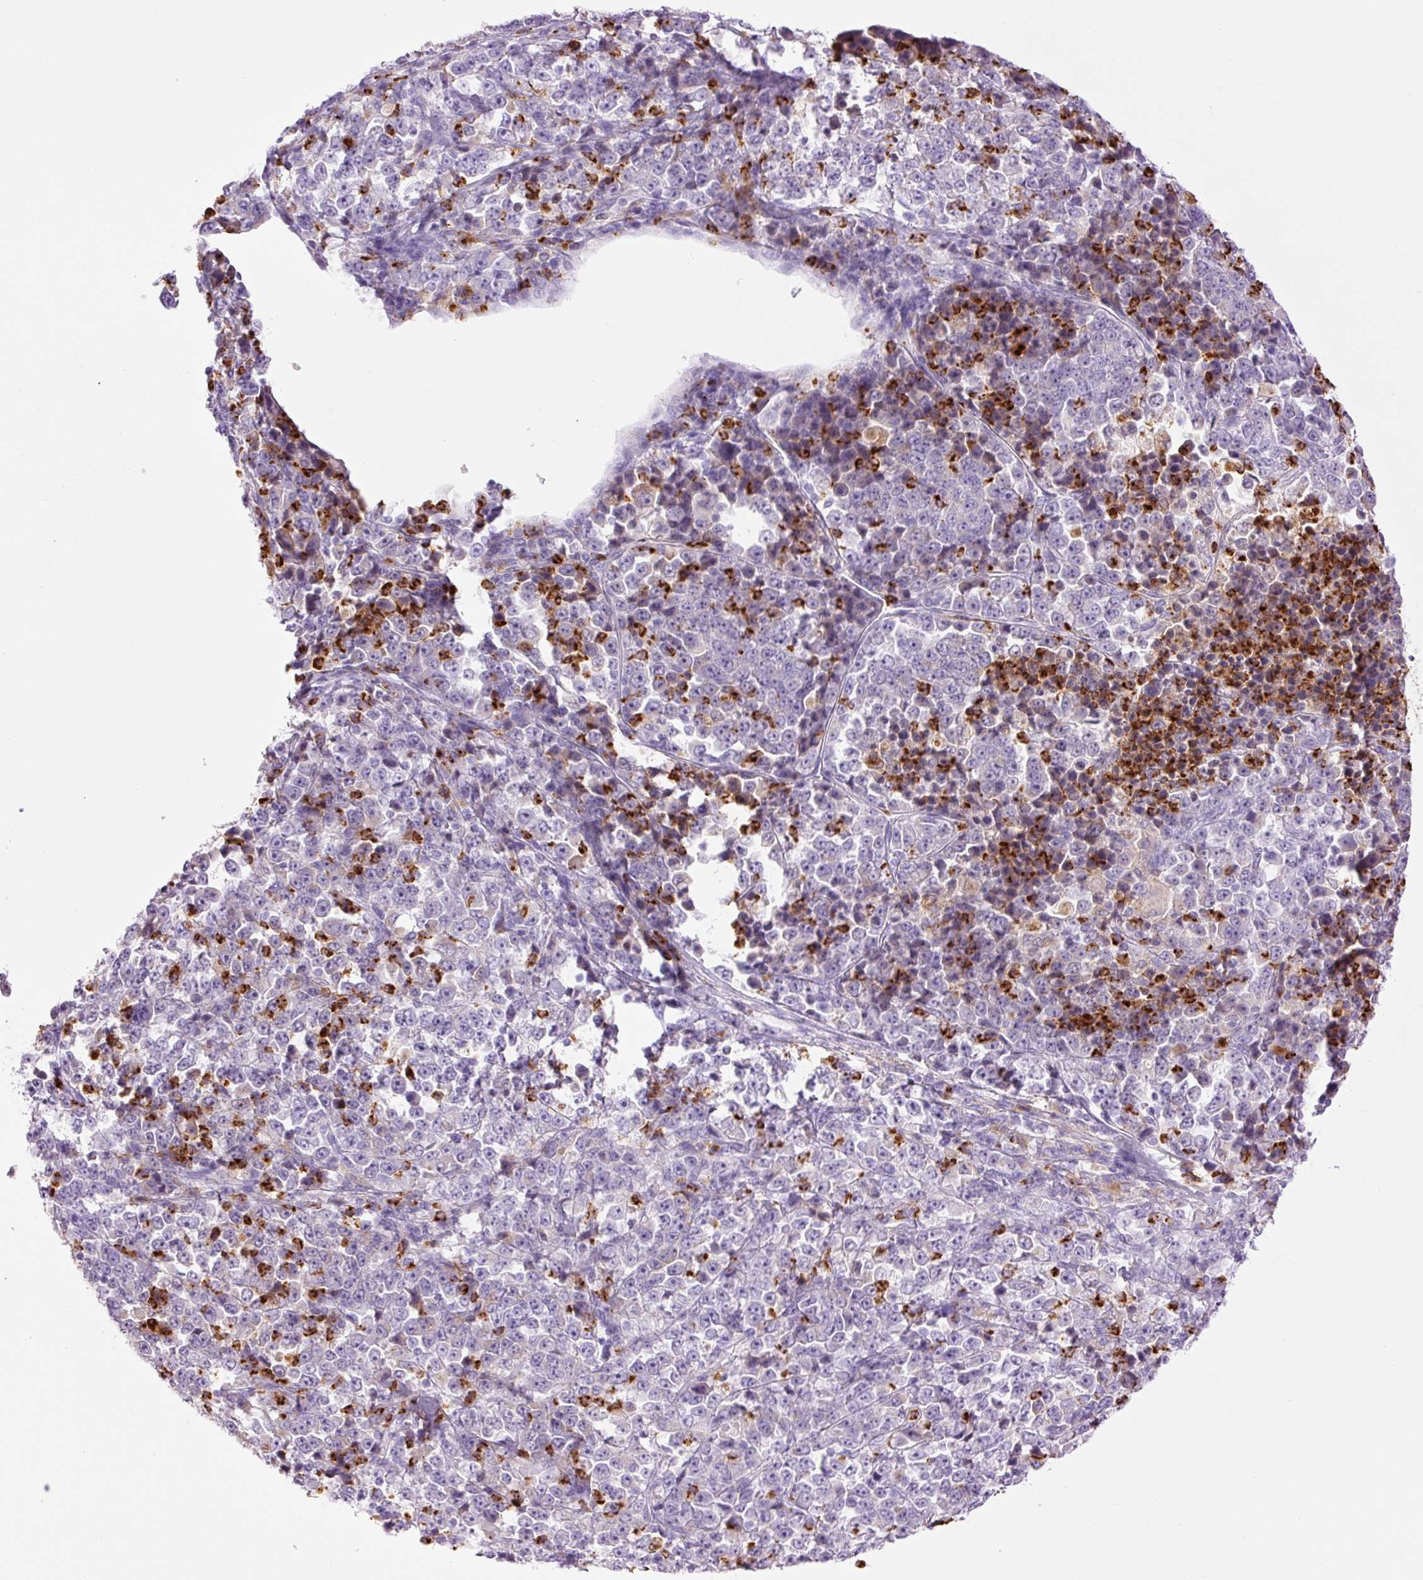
{"staining": {"intensity": "negative", "quantity": "none", "location": "none"}, "tissue": "stomach cancer", "cell_type": "Tumor cells", "image_type": "cancer", "snomed": [{"axis": "morphology", "description": "Normal tissue, NOS"}, {"axis": "morphology", "description": "Adenocarcinoma, NOS"}, {"axis": "topography", "description": "Stomach, upper"}, {"axis": "topography", "description": "Stomach"}], "caption": "Stomach cancer (adenocarcinoma) was stained to show a protein in brown. There is no significant positivity in tumor cells.", "gene": "LYZ", "patient": {"sex": "male", "age": 59}}